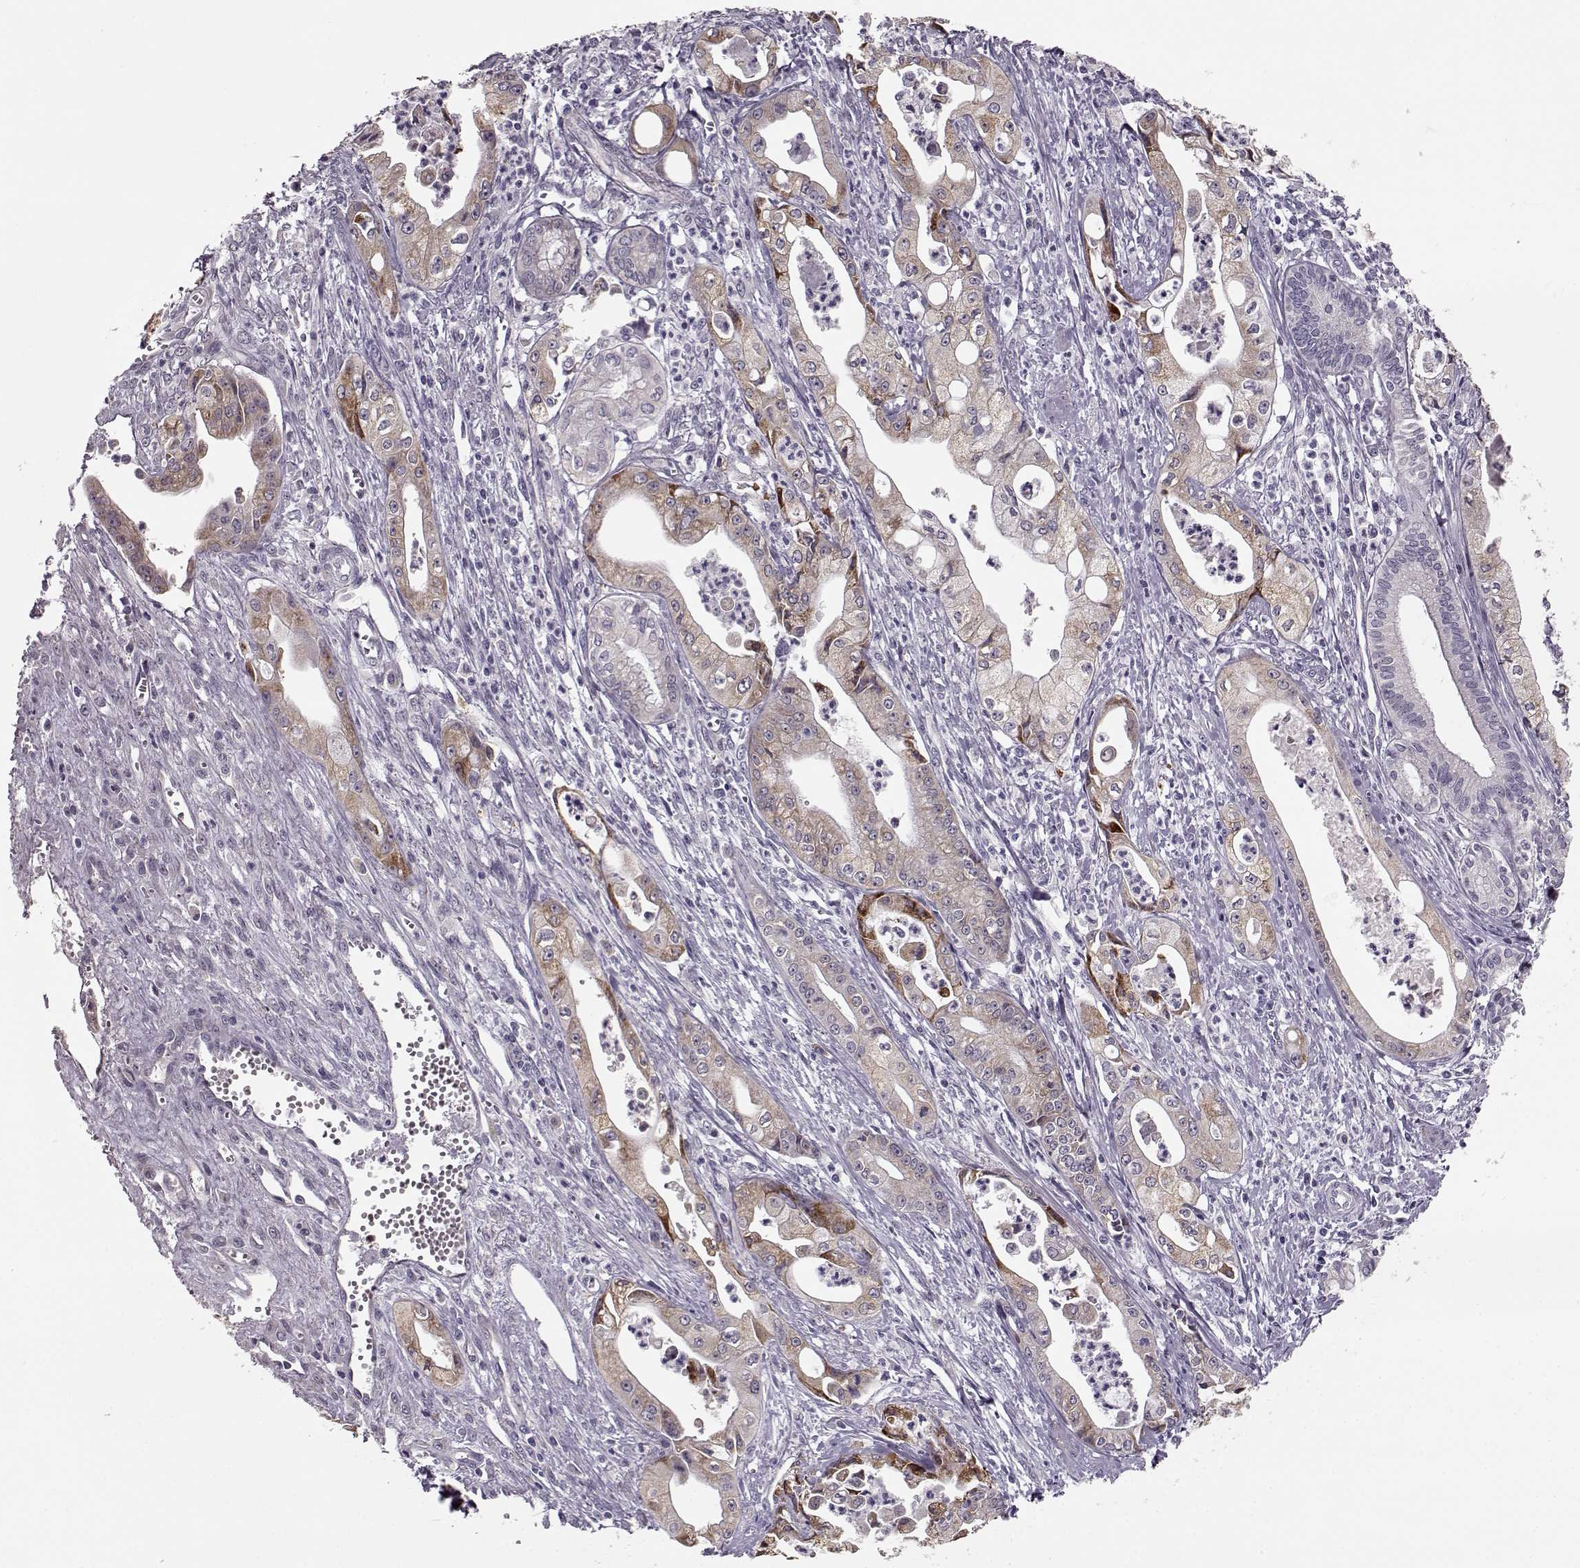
{"staining": {"intensity": "weak", "quantity": "25%-75%", "location": "cytoplasmic/membranous"}, "tissue": "pancreatic cancer", "cell_type": "Tumor cells", "image_type": "cancer", "snomed": [{"axis": "morphology", "description": "Adenocarcinoma, NOS"}, {"axis": "topography", "description": "Pancreas"}], "caption": "Human pancreatic adenocarcinoma stained with a protein marker demonstrates weak staining in tumor cells.", "gene": "MAP6D1", "patient": {"sex": "female", "age": 65}}